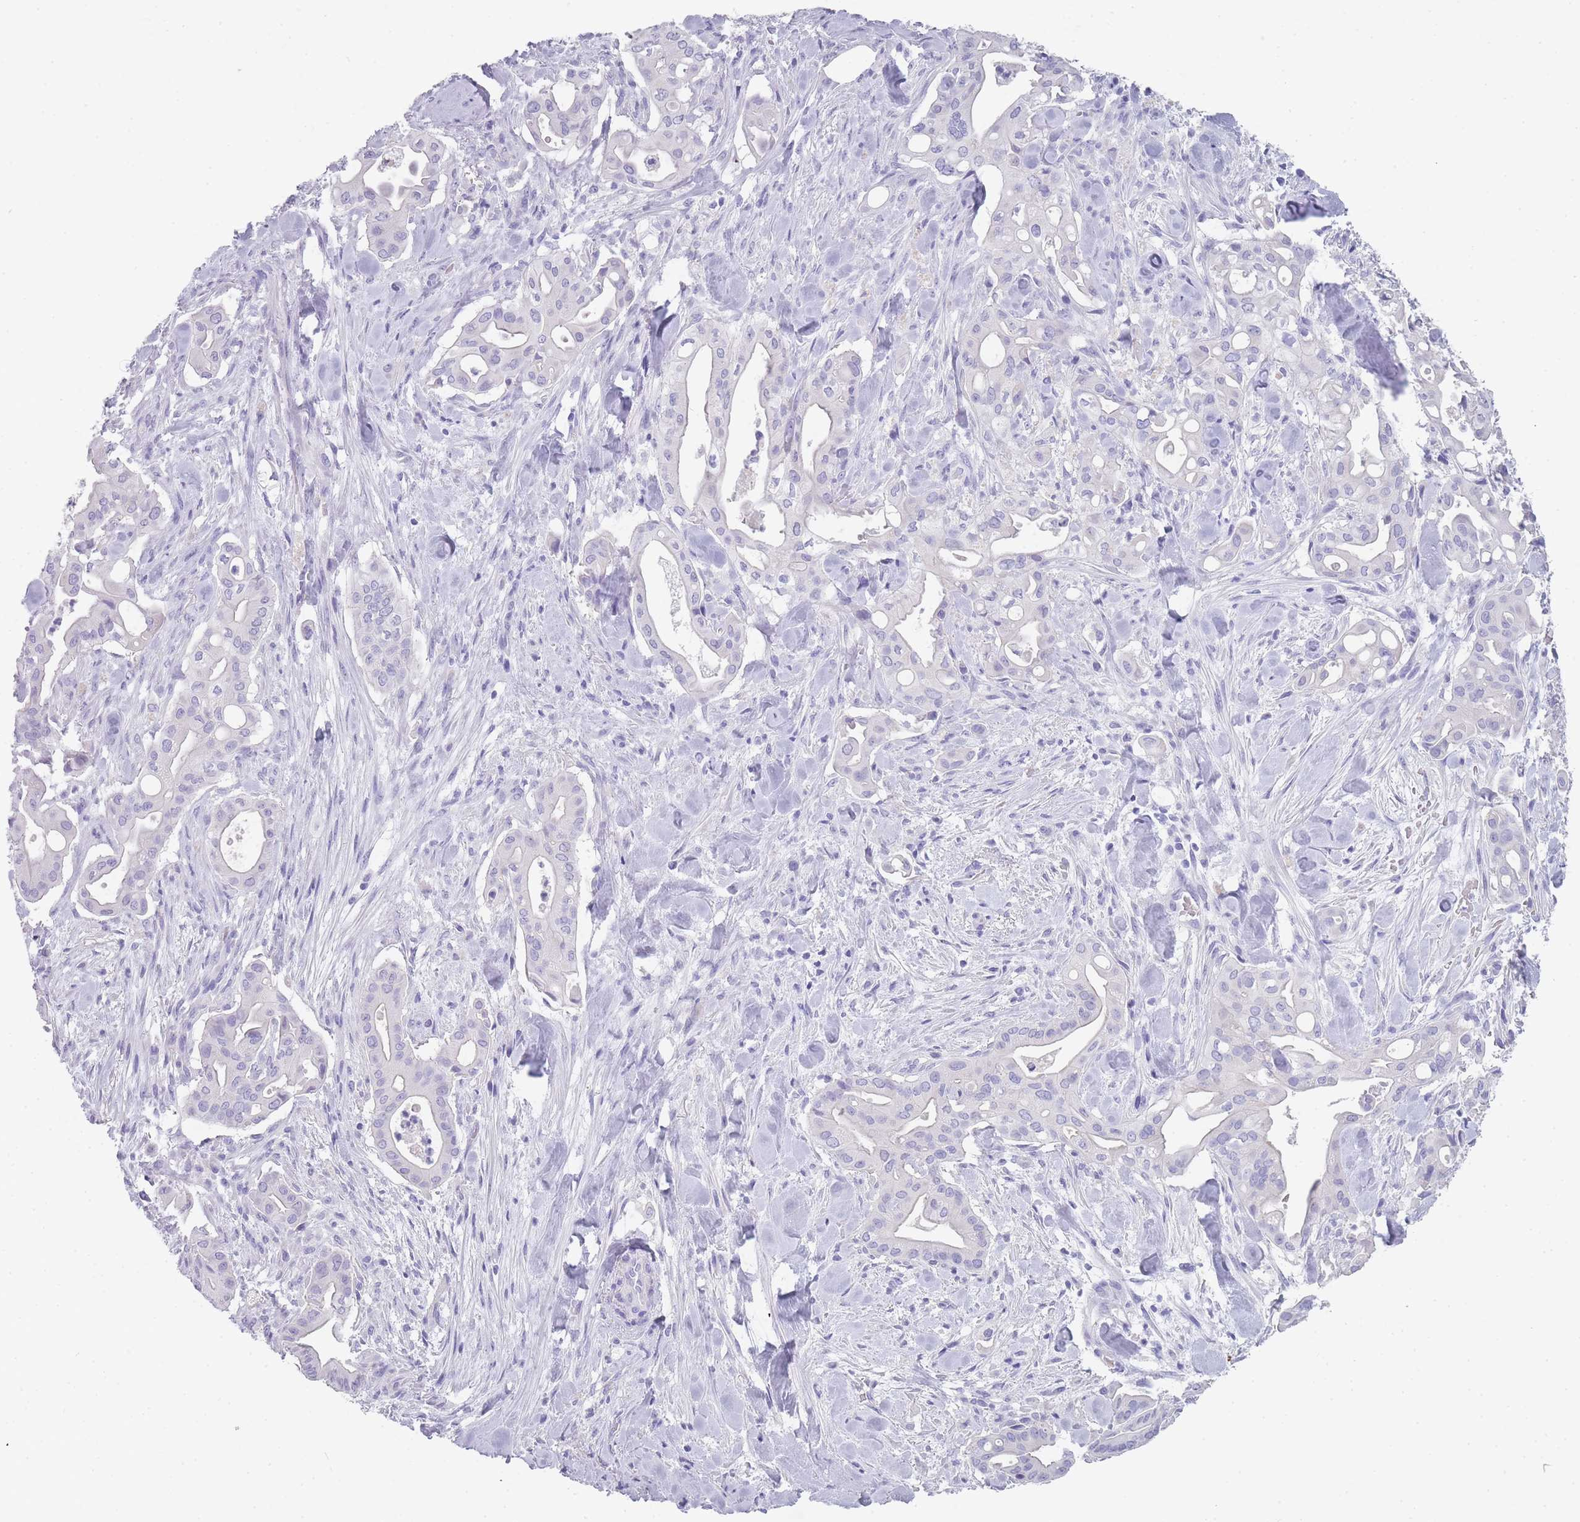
{"staining": {"intensity": "negative", "quantity": "none", "location": "none"}, "tissue": "liver cancer", "cell_type": "Tumor cells", "image_type": "cancer", "snomed": [{"axis": "morphology", "description": "Cholangiocarcinoma"}, {"axis": "topography", "description": "Liver"}], "caption": "This is a photomicrograph of immunohistochemistry (IHC) staining of cholangiocarcinoma (liver), which shows no expression in tumor cells.", "gene": "TCP11", "patient": {"sex": "female", "age": 68}}